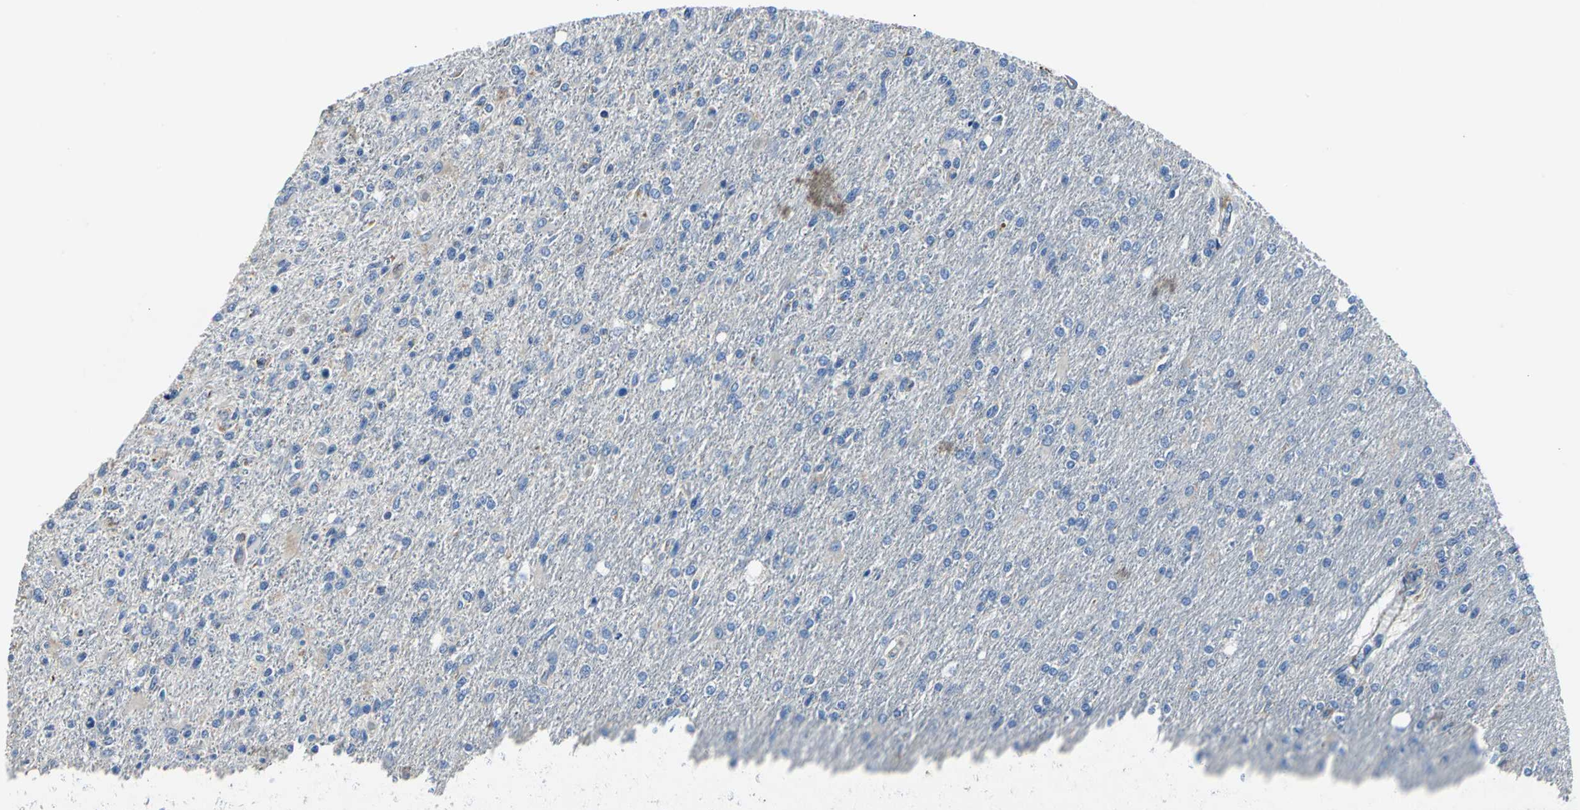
{"staining": {"intensity": "negative", "quantity": "none", "location": "none"}, "tissue": "glioma", "cell_type": "Tumor cells", "image_type": "cancer", "snomed": [{"axis": "morphology", "description": "Glioma, malignant, High grade"}, {"axis": "topography", "description": "Cerebral cortex"}], "caption": "Tumor cells show no significant staining in glioma.", "gene": "IFI6", "patient": {"sex": "male", "age": 76}}